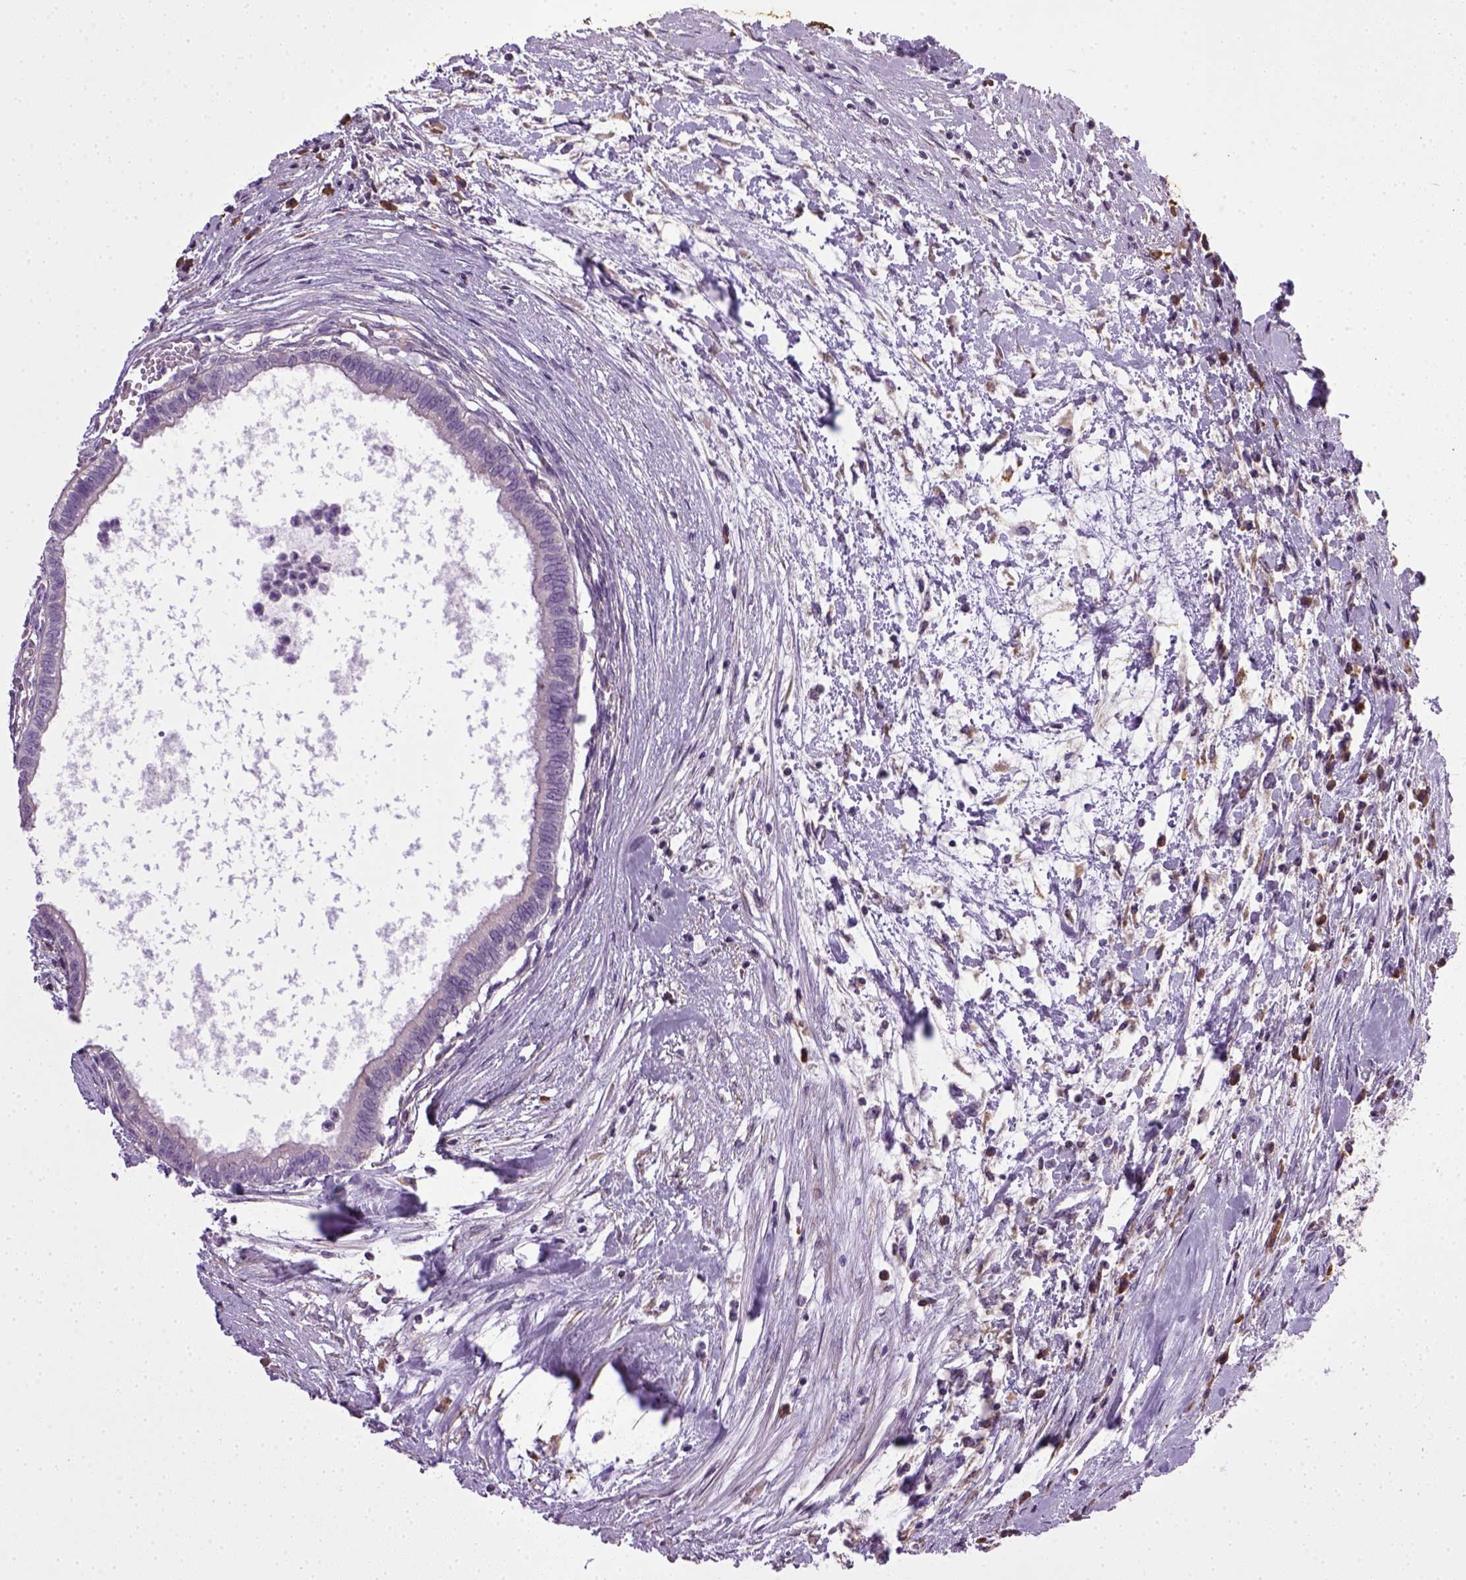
{"staining": {"intensity": "negative", "quantity": "none", "location": "none"}, "tissue": "testis cancer", "cell_type": "Tumor cells", "image_type": "cancer", "snomed": [{"axis": "morphology", "description": "Carcinoma, Embryonal, NOS"}, {"axis": "topography", "description": "Testis"}], "caption": "IHC histopathology image of testis embryonal carcinoma stained for a protein (brown), which reveals no expression in tumor cells.", "gene": "TPRG1", "patient": {"sex": "male", "age": 37}}